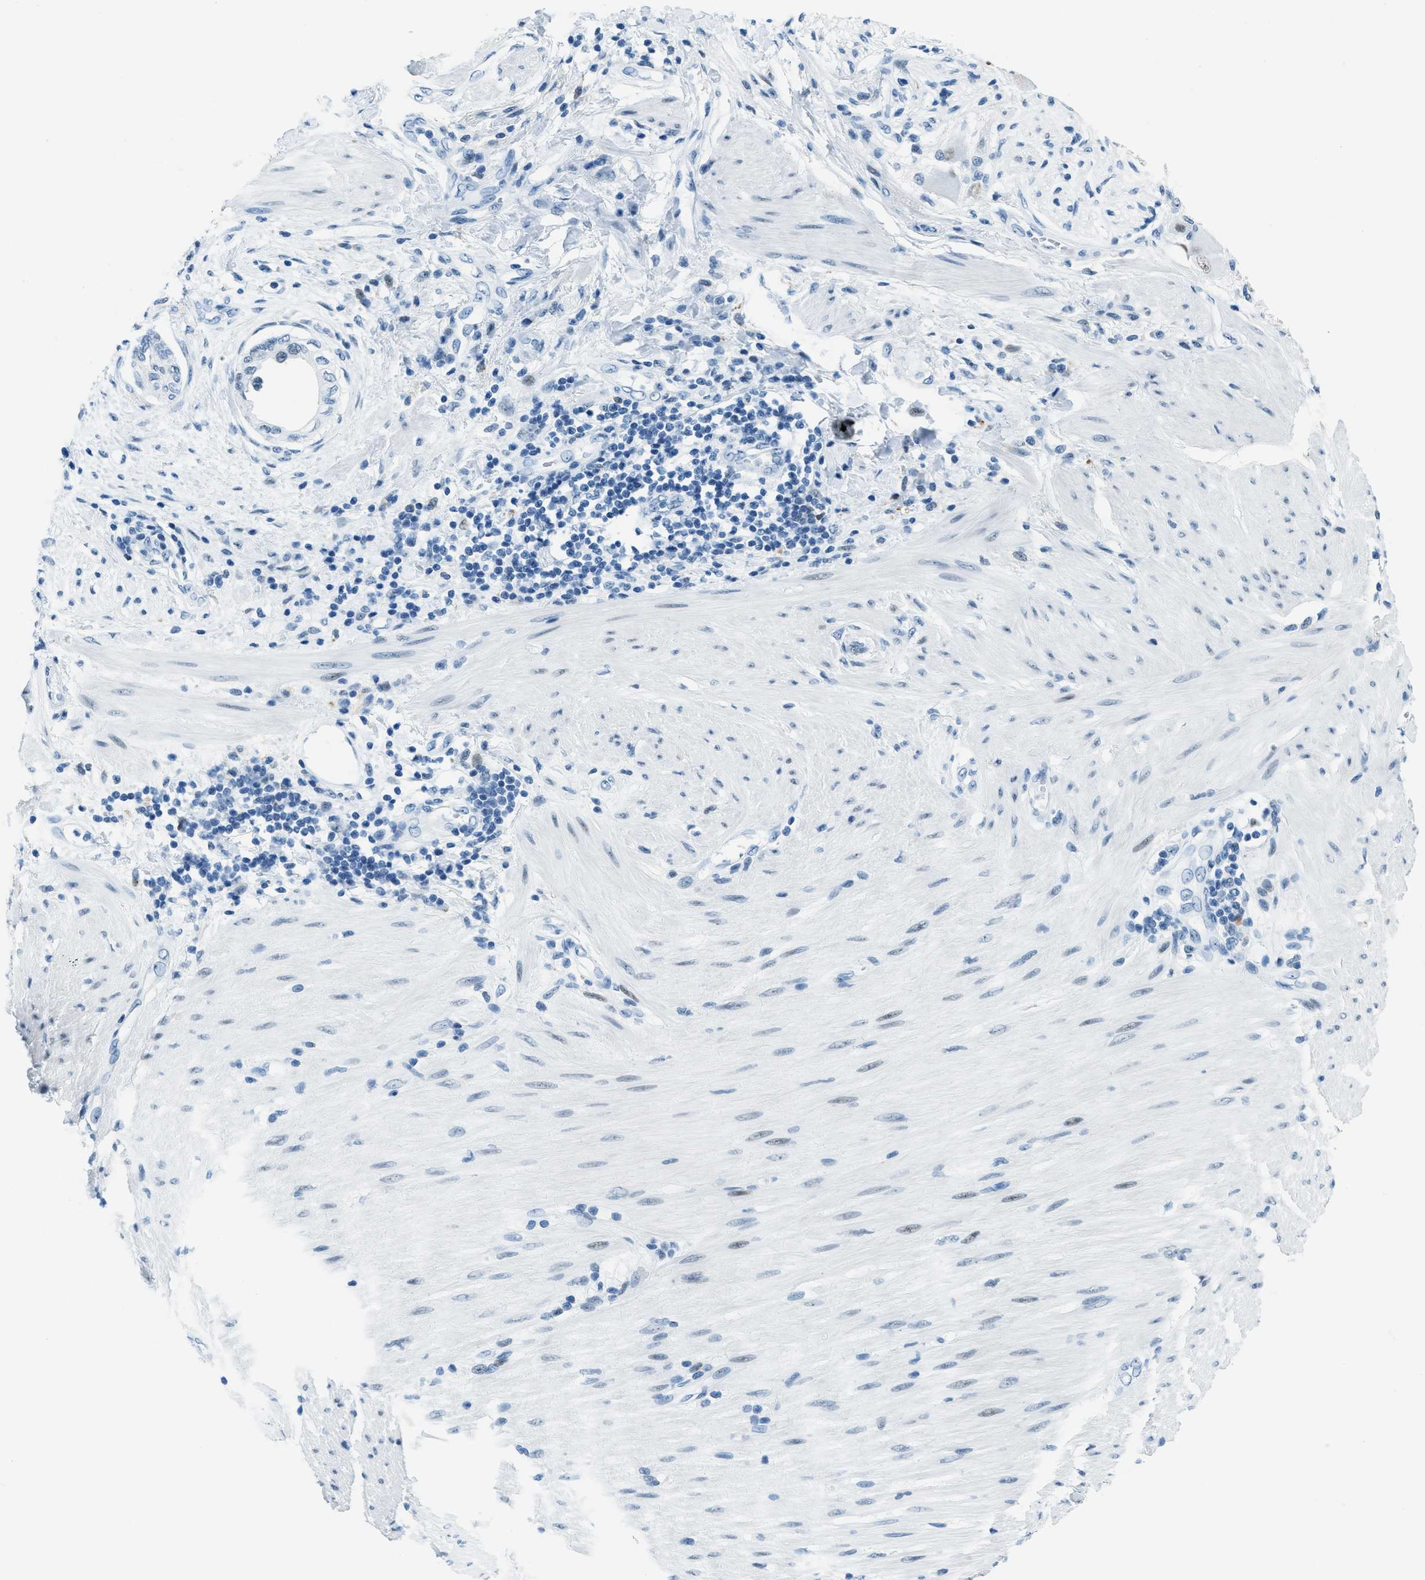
{"staining": {"intensity": "negative", "quantity": "none", "location": "none"}, "tissue": "pancreatic cancer", "cell_type": "Tumor cells", "image_type": "cancer", "snomed": [{"axis": "morphology", "description": "Normal tissue, NOS"}, {"axis": "morphology", "description": "Adenocarcinoma, NOS"}, {"axis": "topography", "description": "Pancreas"}, {"axis": "topography", "description": "Duodenum"}], "caption": "Tumor cells are negative for protein expression in human adenocarcinoma (pancreatic).", "gene": "PLA2G2A", "patient": {"sex": "female", "age": 60}}